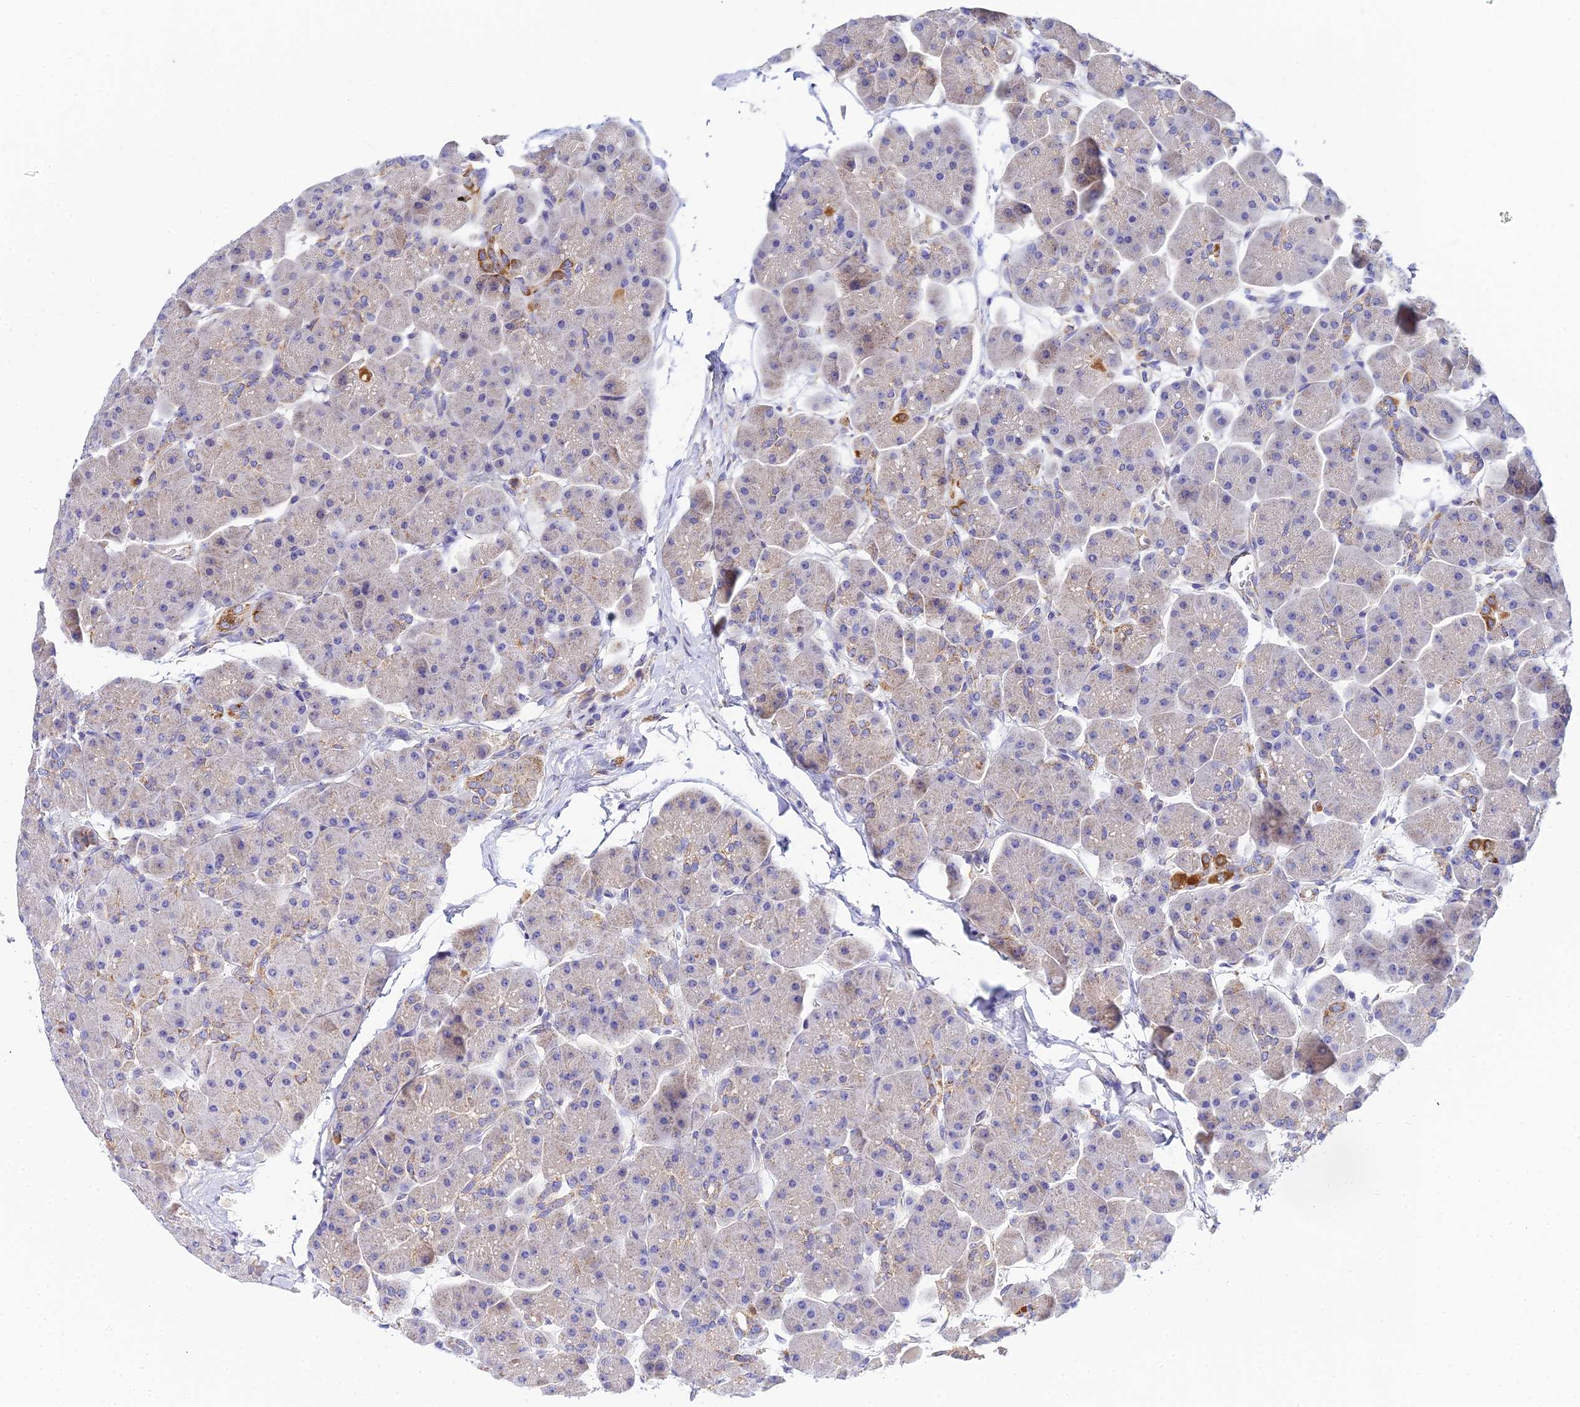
{"staining": {"intensity": "moderate", "quantity": "<25%", "location": "cytoplasmic/membranous"}, "tissue": "pancreas", "cell_type": "Exocrine glandular cells", "image_type": "normal", "snomed": [{"axis": "morphology", "description": "Normal tissue, NOS"}, {"axis": "topography", "description": "Pancreas"}], "caption": "High-power microscopy captured an immunohistochemistry (IHC) image of unremarkable pancreas, revealing moderate cytoplasmic/membranous expression in approximately <25% of exocrine glandular cells.", "gene": "ACOT1", "patient": {"sex": "male", "age": 66}}